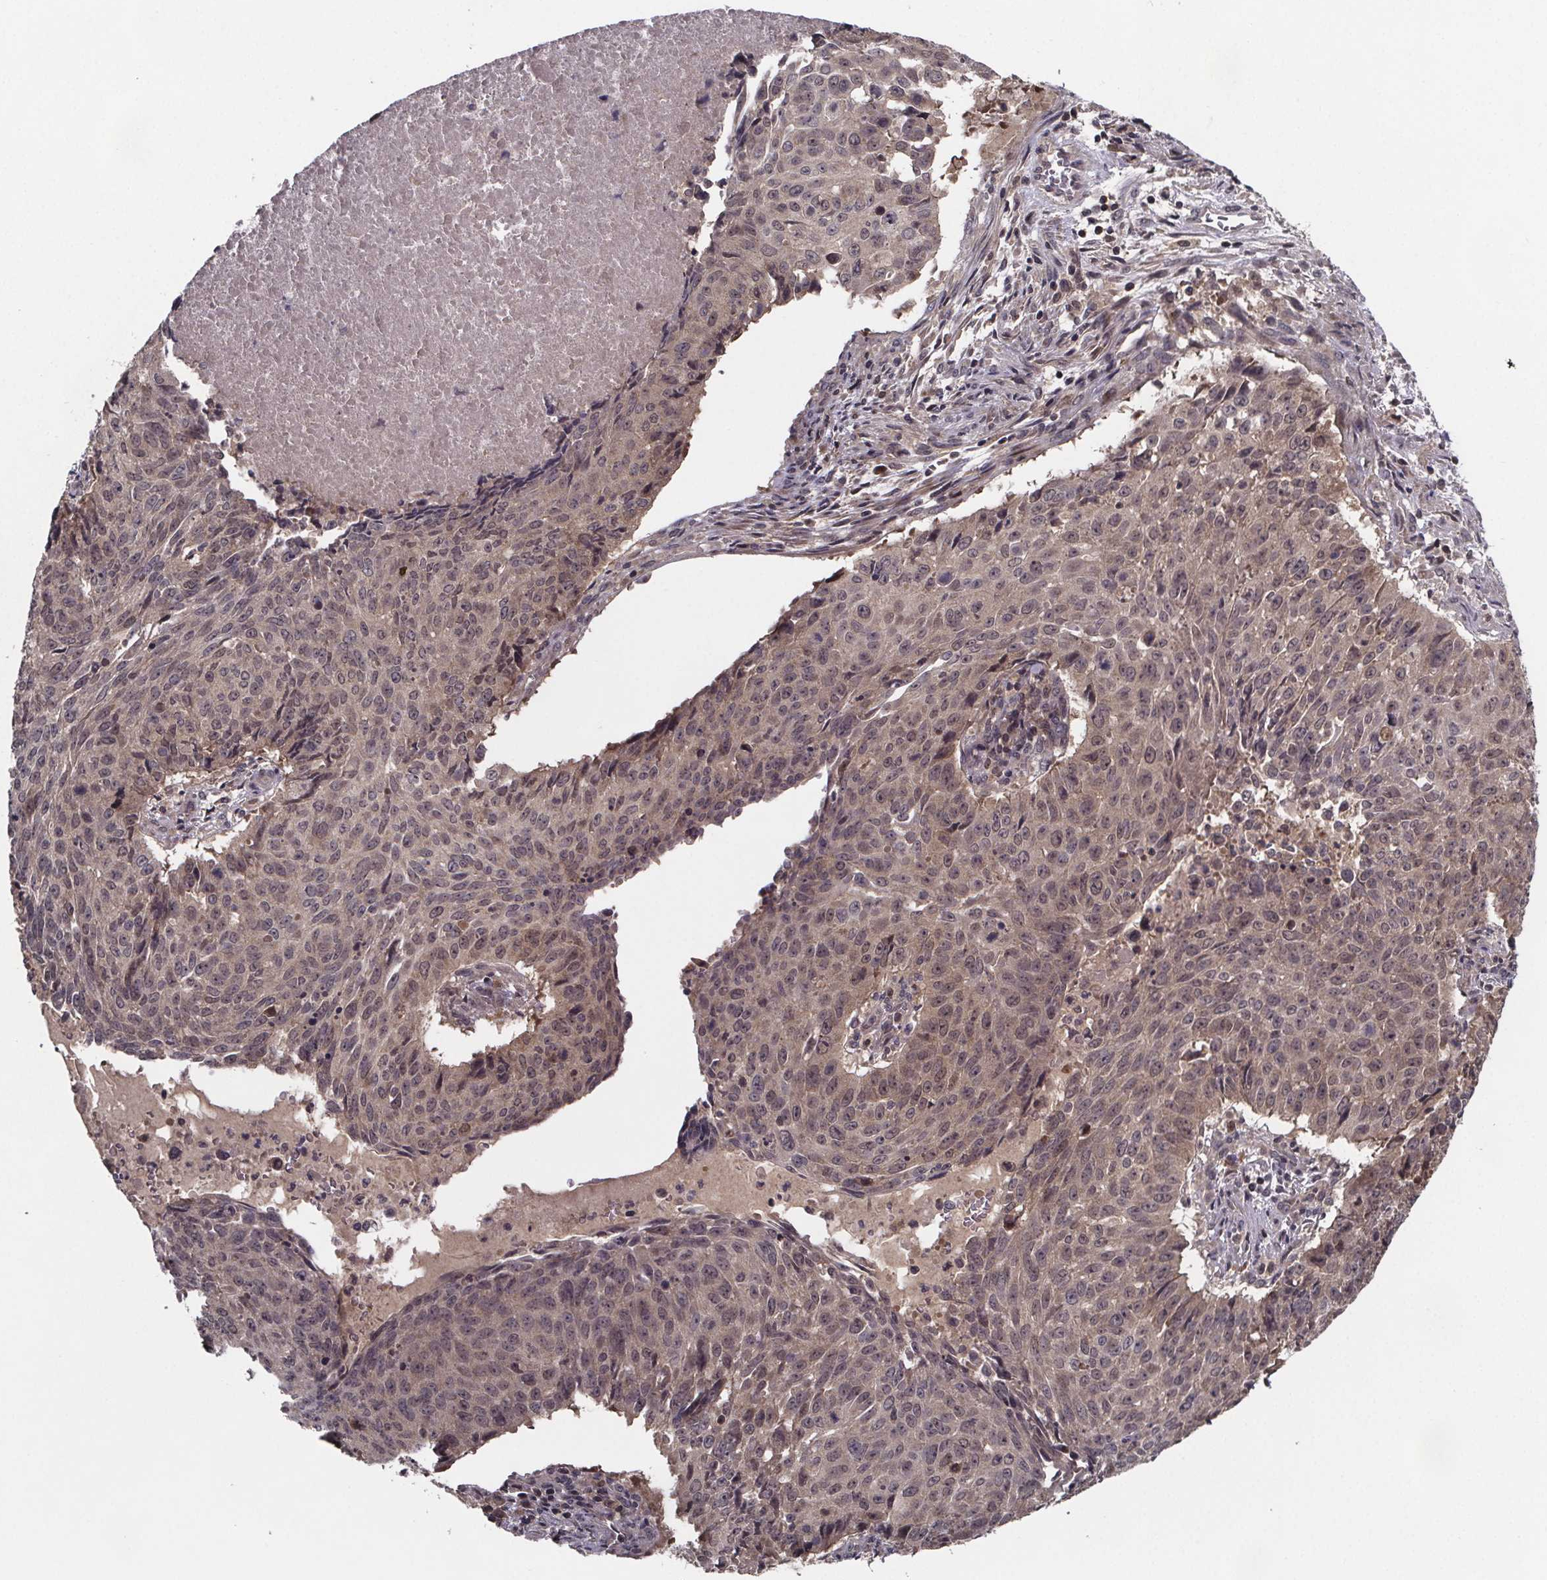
{"staining": {"intensity": "weak", "quantity": "<25%", "location": "cytoplasmic/membranous,nuclear"}, "tissue": "lung cancer", "cell_type": "Tumor cells", "image_type": "cancer", "snomed": [{"axis": "morphology", "description": "Normal tissue, NOS"}, {"axis": "morphology", "description": "Squamous cell carcinoma, NOS"}, {"axis": "topography", "description": "Bronchus"}, {"axis": "topography", "description": "Lung"}], "caption": "High power microscopy histopathology image of an immunohistochemistry (IHC) micrograph of lung cancer, revealing no significant expression in tumor cells. (DAB (3,3'-diaminobenzidine) immunohistochemistry (IHC) visualized using brightfield microscopy, high magnification).", "gene": "FN3KRP", "patient": {"sex": "male", "age": 64}}